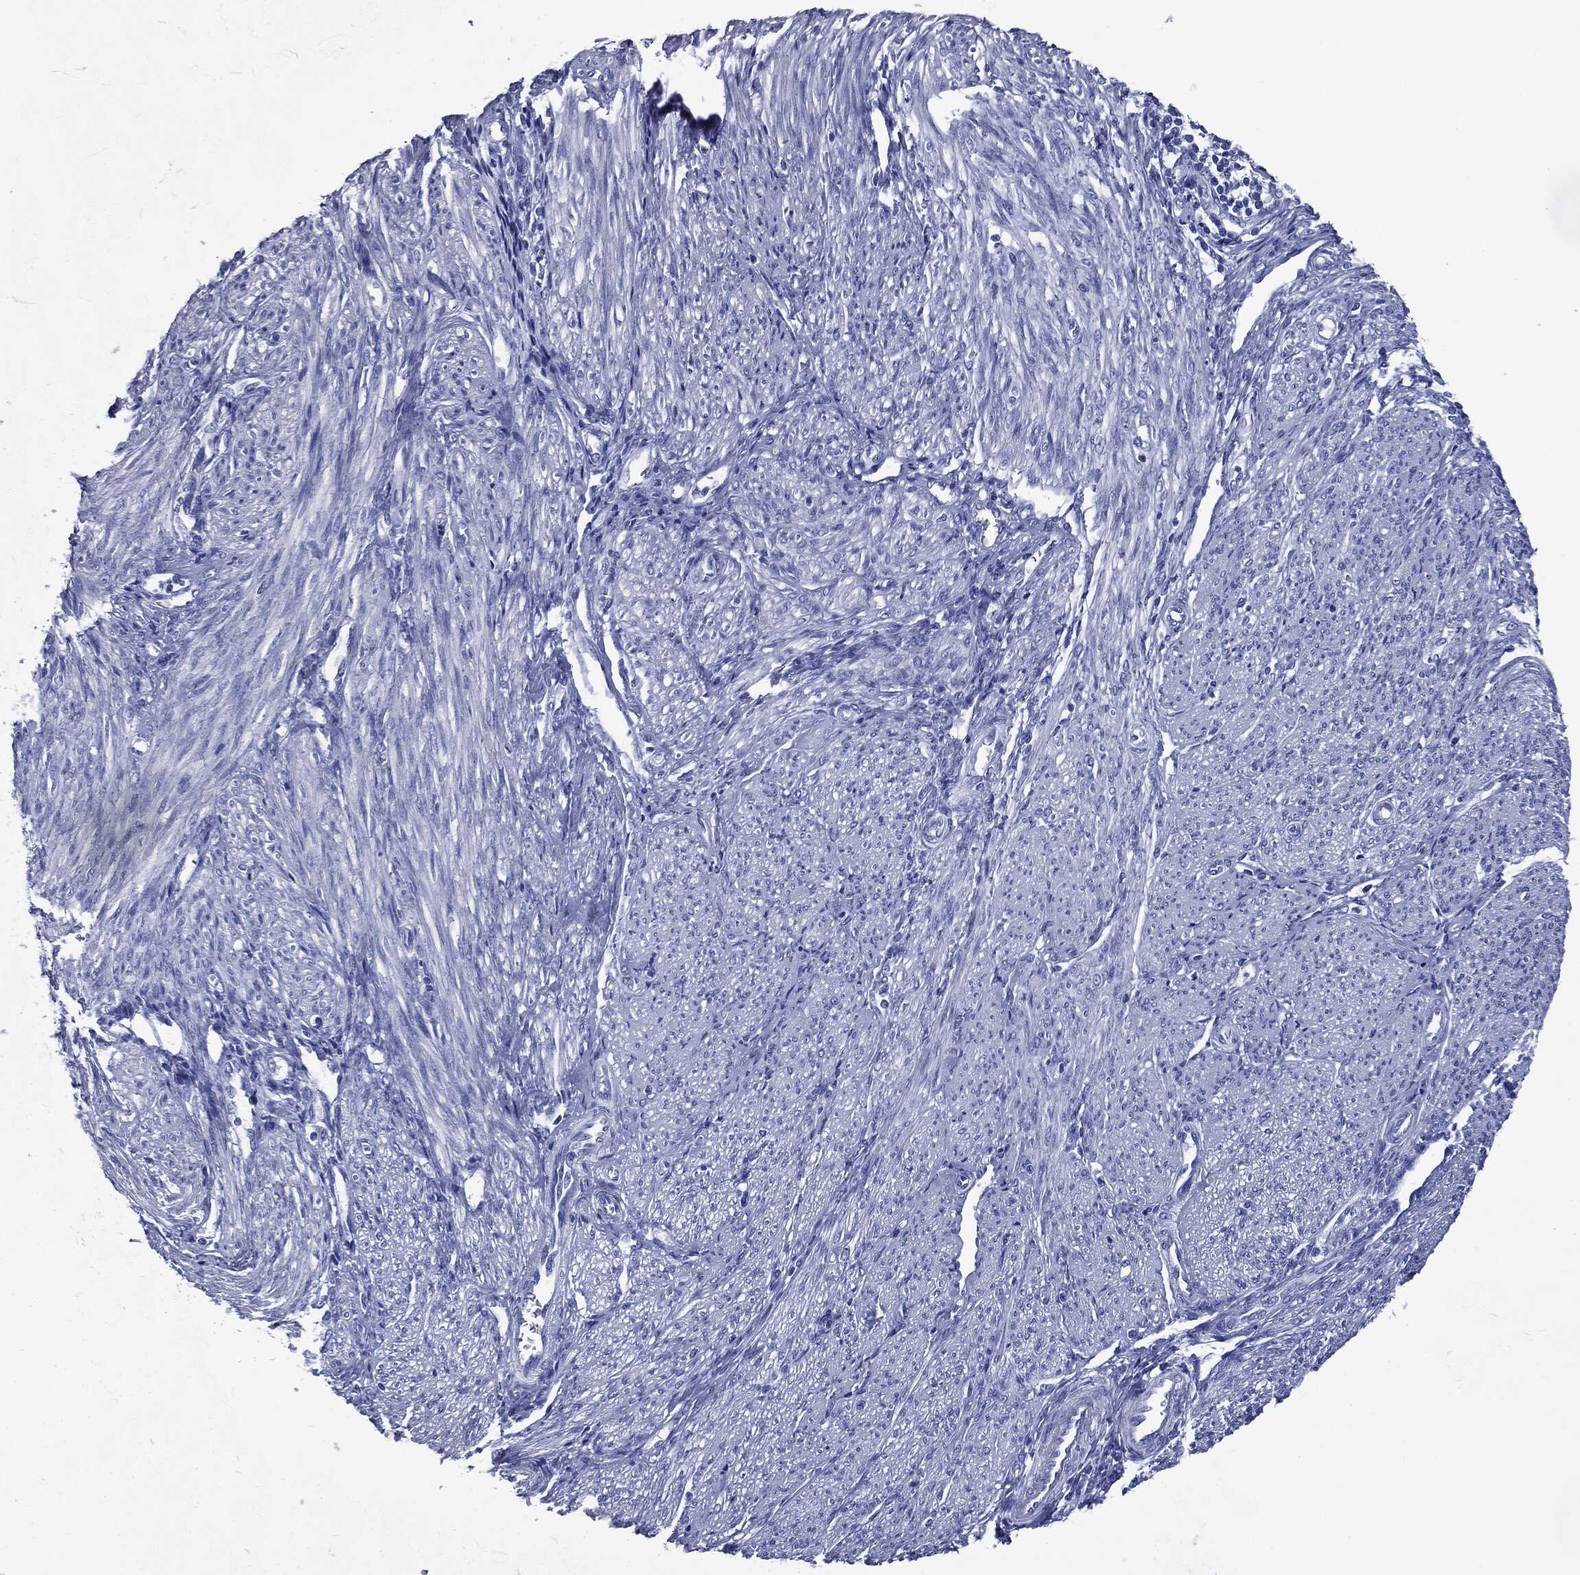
{"staining": {"intensity": "negative", "quantity": "none", "location": "none"}, "tissue": "endometrial cancer", "cell_type": "Tumor cells", "image_type": "cancer", "snomed": [{"axis": "morphology", "description": "Adenocarcinoma, NOS"}, {"axis": "topography", "description": "Endometrium"}], "caption": "Immunohistochemical staining of human endometrial adenocarcinoma displays no significant expression in tumor cells. Nuclei are stained in blue.", "gene": "ATP2A1", "patient": {"sex": "female", "age": 68}}